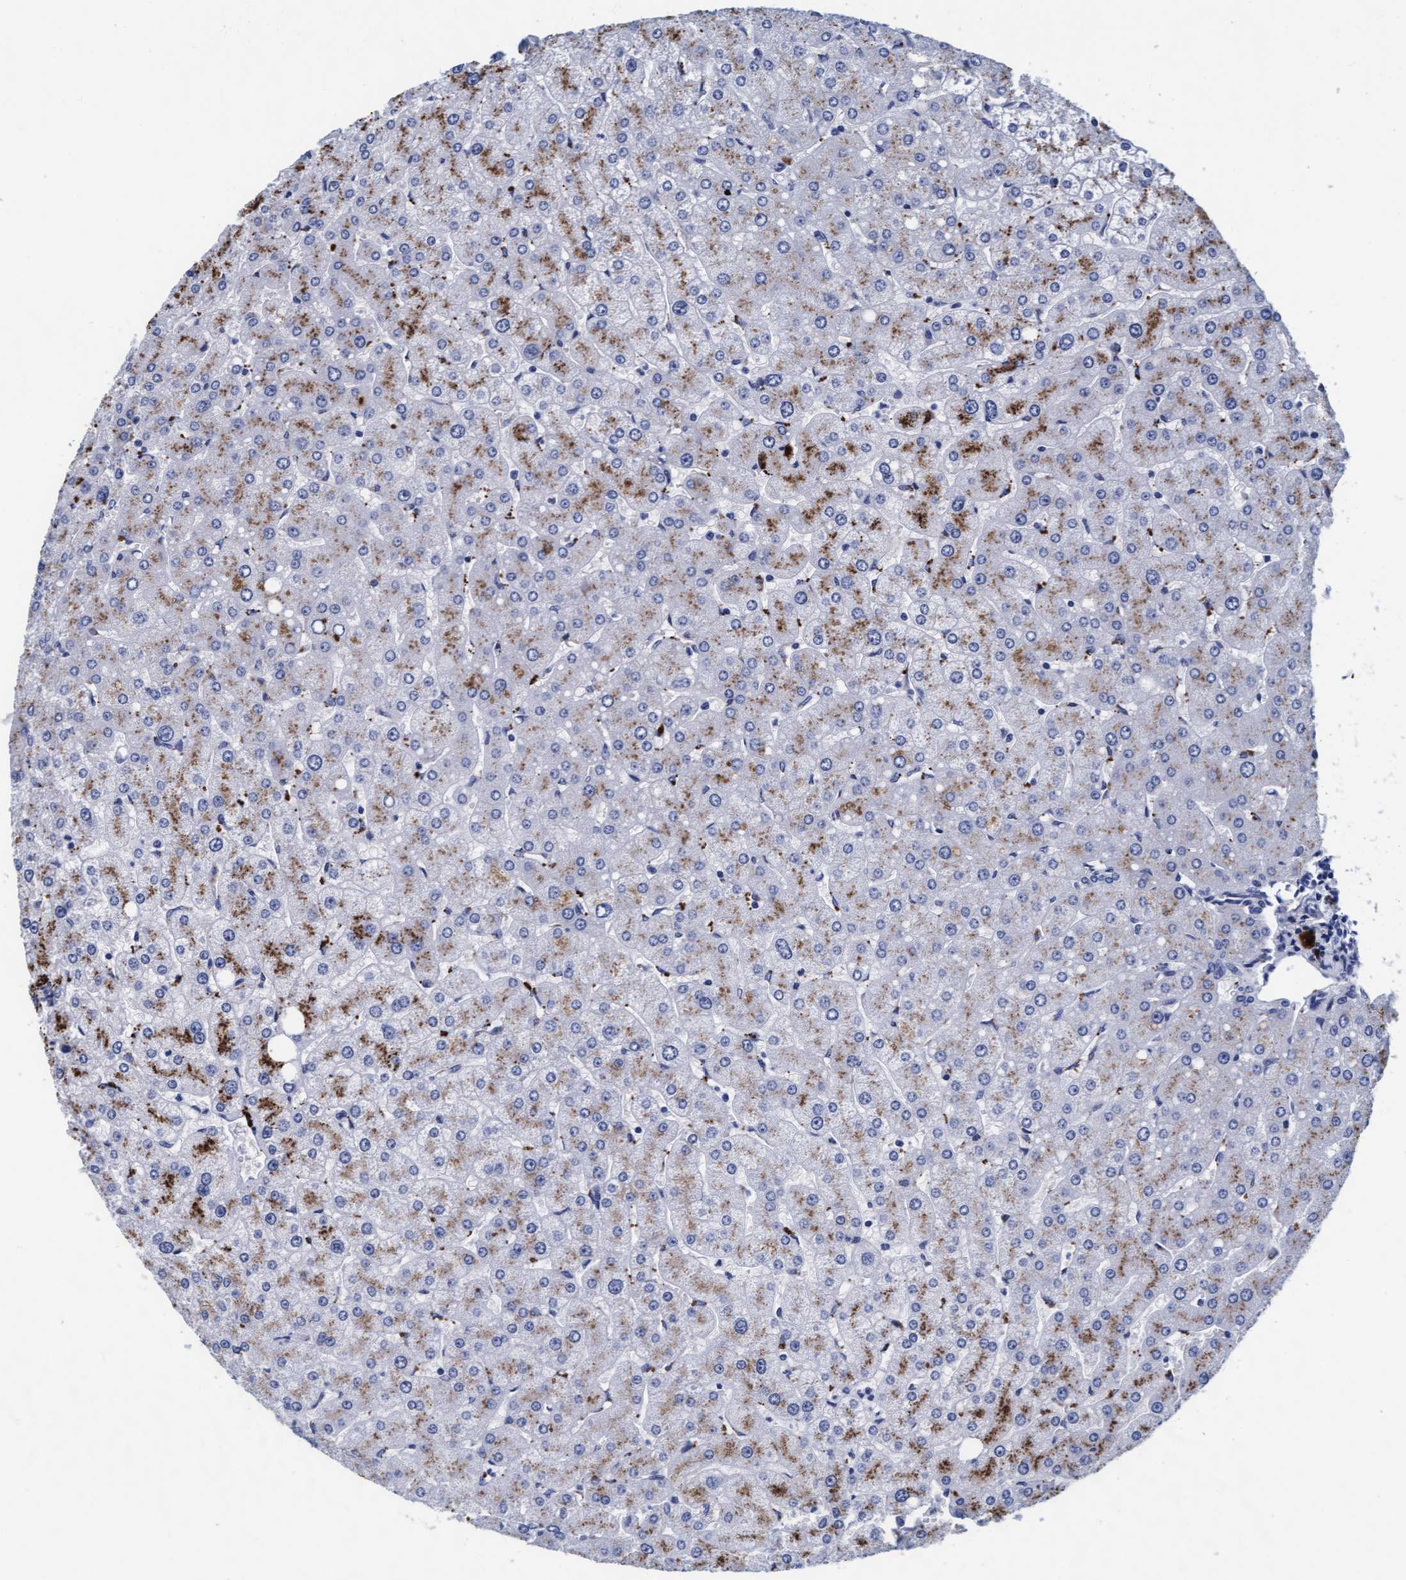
{"staining": {"intensity": "negative", "quantity": "none", "location": "none"}, "tissue": "liver", "cell_type": "Cholangiocytes", "image_type": "normal", "snomed": [{"axis": "morphology", "description": "Normal tissue, NOS"}, {"axis": "topography", "description": "Liver"}], "caption": "The image shows no staining of cholangiocytes in unremarkable liver. (Stains: DAB (3,3'-diaminobenzidine) IHC with hematoxylin counter stain, Microscopy: brightfield microscopy at high magnification).", "gene": "ARSG", "patient": {"sex": "male", "age": 55}}